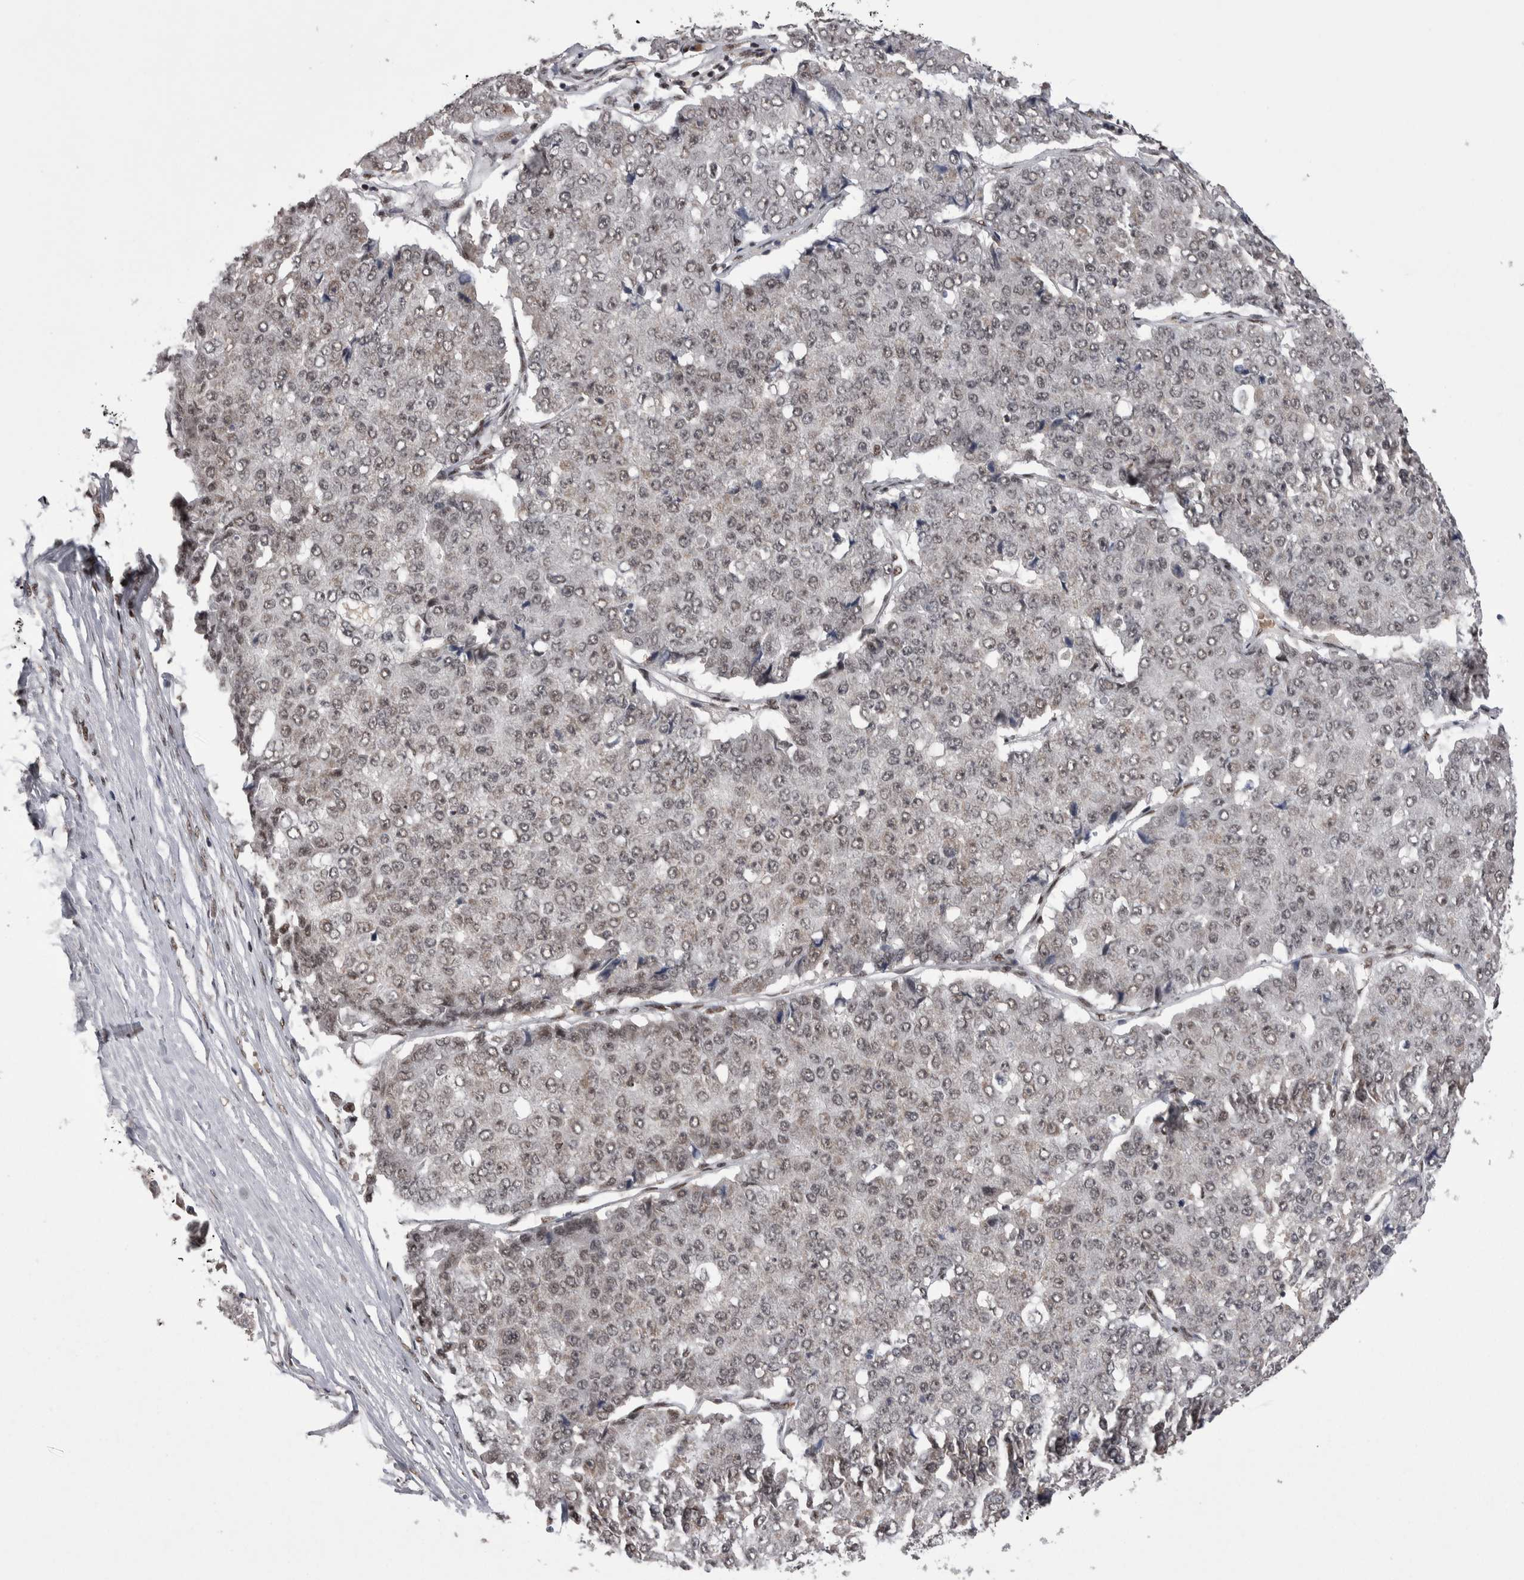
{"staining": {"intensity": "weak", "quantity": ">75%", "location": "nuclear"}, "tissue": "pancreatic cancer", "cell_type": "Tumor cells", "image_type": "cancer", "snomed": [{"axis": "morphology", "description": "Adenocarcinoma, NOS"}, {"axis": "topography", "description": "Pancreas"}], "caption": "Protein analysis of pancreatic adenocarcinoma tissue exhibits weak nuclear staining in about >75% of tumor cells. The protein of interest is stained brown, and the nuclei are stained in blue (DAB (3,3'-diaminobenzidine) IHC with brightfield microscopy, high magnification).", "gene": "DMTF1", "patient": {"sex": "male", "age": 50}}